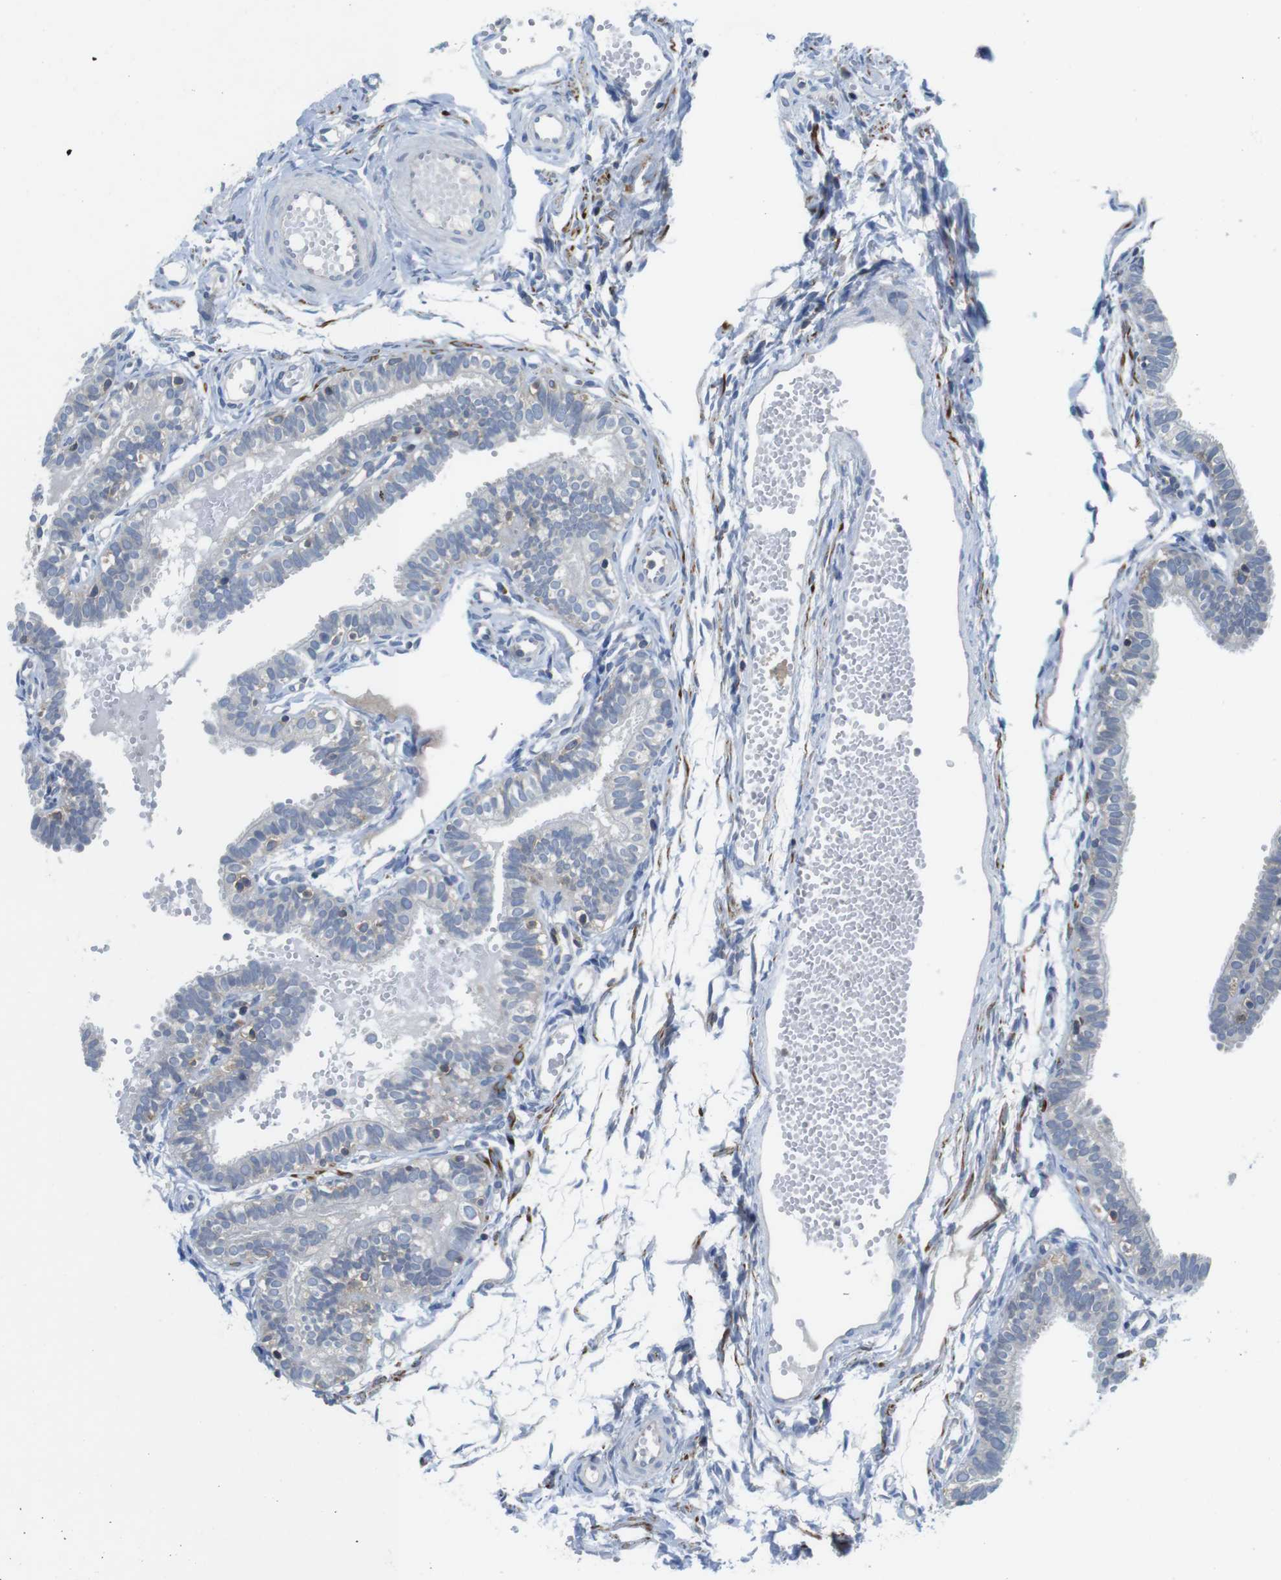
{"staining": {"intensity": "negative", "quantity": "none", "location": "none"}, "tissue": "fallopian tube", "cell_type": "Glandular cells", "image_type": "normal", "snomed": [{"axis": "morphology", "description": "Normal tissue, NOS"}, {"axis": "topography", "description": "Fallopian tube"}, {"axis": "topography", "description": "Placenta"}], "caption": "The image shows no staining of glandular cells in benign fallopian tube. (Stains: DAB IHC with hematoxylin counter stain, Microscopy: brightfield microscopy at high magnification).", "gene": "PIK3CD", "patient": {"sex": "female", "age": 34}}